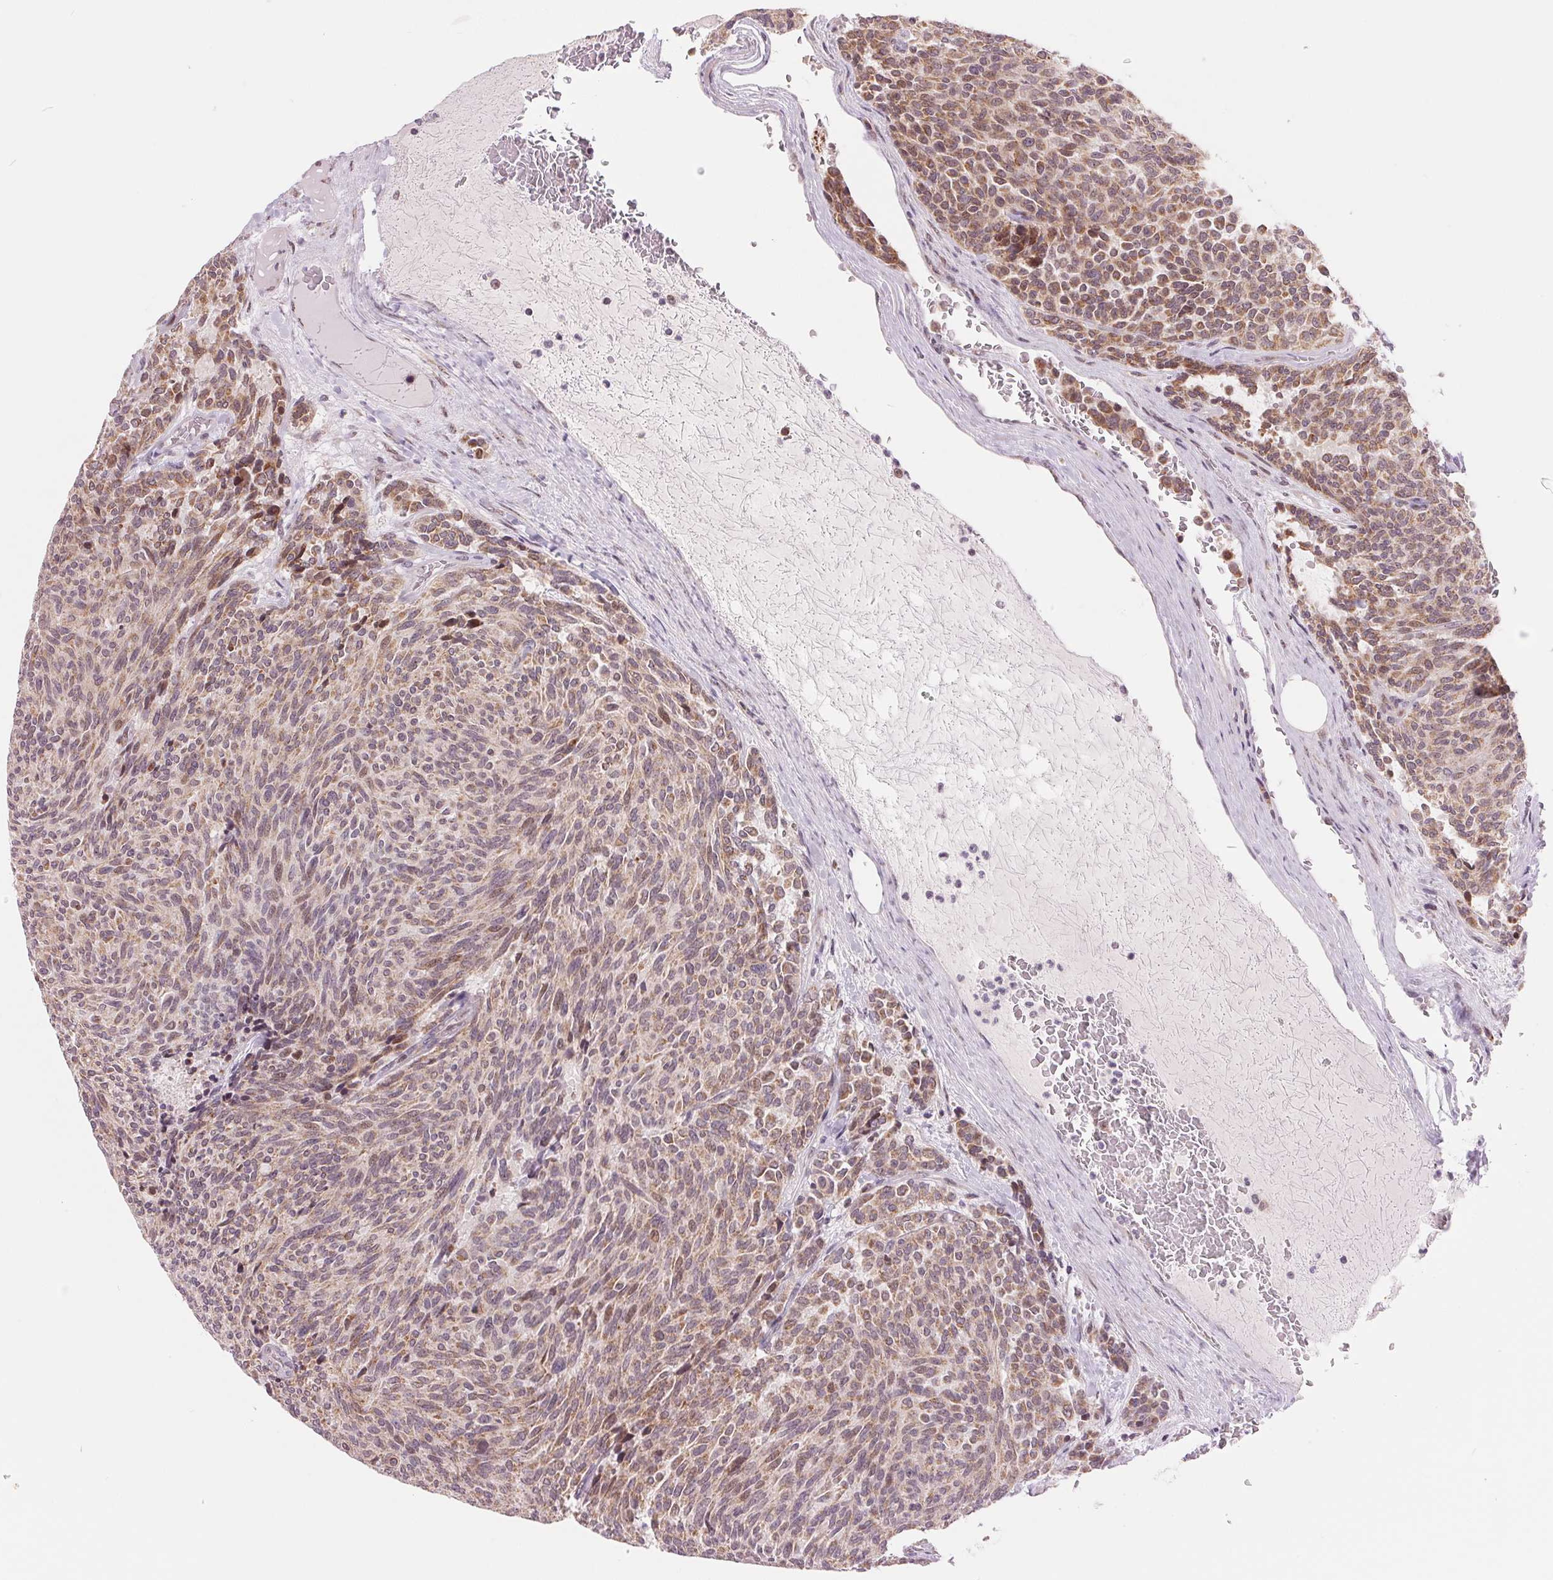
{"staining": {"intensity": "weak", "quantity": ">75%", "location": "cytoplasmic/membranous"}, "tissue": "carcinoid", "cell_type": "Tumor cells", "image_type": "cancer", "snomed": [{"axis": "morphology", "description": "Carcinoid, malignant, NOS"}, {"axis": "topography", "description": "Pancreas"}], "caption": "Protein analysis of carcinoid tissue demonstrates weak cytoplasmic/membranous expression in about >75% of tumor cells.", "gene": "ARHGAP32", "patient": {"sex": "female", "age": 54}}